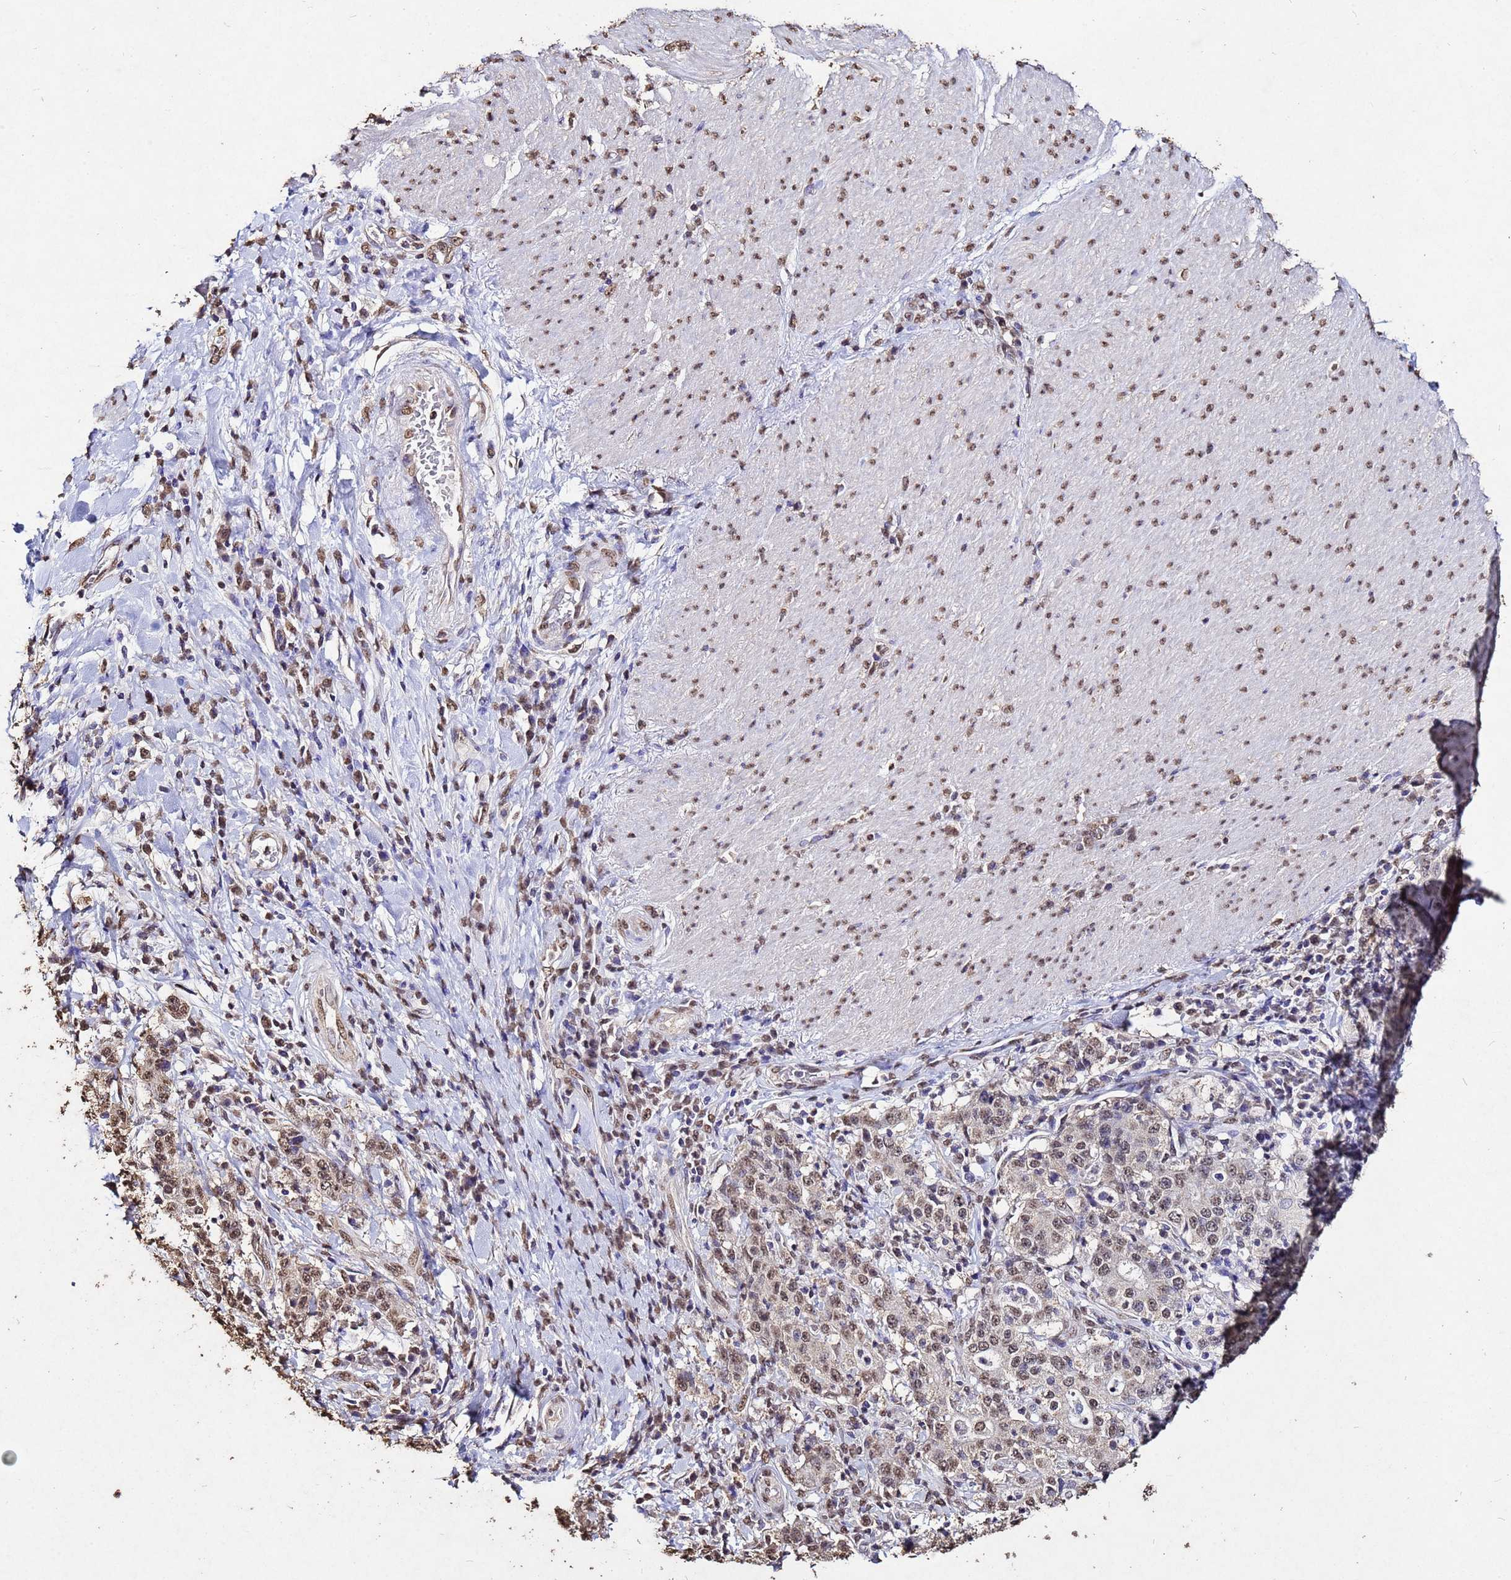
{"staining": {"intensity": "moderate", "quantity": ">75%", "location": "nuclear"}, "tissue": "stomach cancer", "cell_type": "Tumor cells", "image_type": "cancer", "snomed": [{"axis": "morphology", "description": "Normal tissue, NOS"}, {"axis": "morphology", "description": "Adenocarcinoma, NOS"}, {"axis": "topography", "description": "Stomach, upper"}, {"axis": "topography", "description": "Stomach"}], "caption": "Protein expression by immunohistochemistry reveals moderate nuclear positivity in approximately >75% of tumor cells in stomach cancer (adenocarcinoma).", "gene": "MYOCD", "patient": {"sex": "male", "age": 59}}